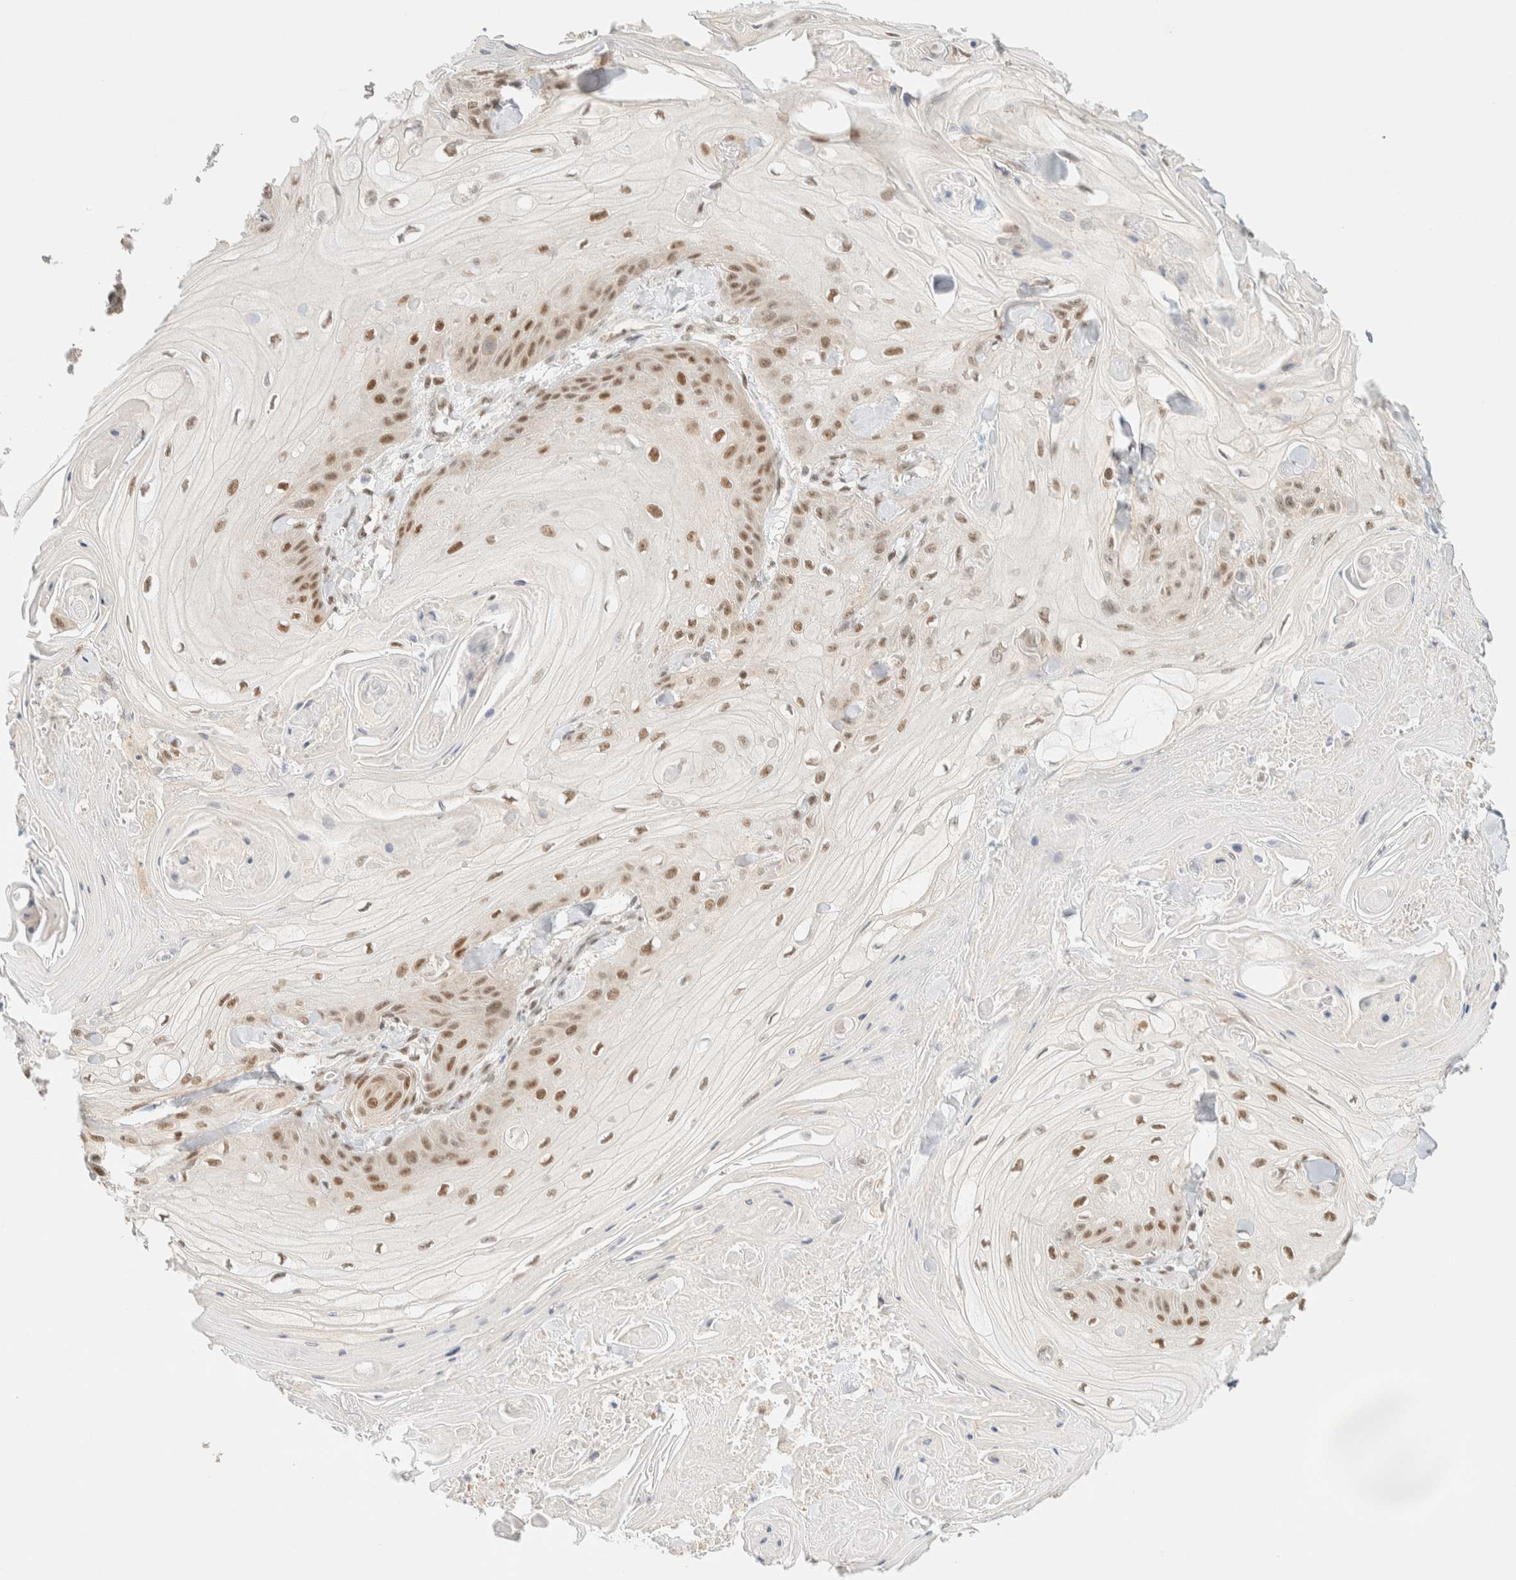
{"staining": {"intensity": "moderate", "quantity": ">75%", "location": "nuclear"}, "tissue": "skin cancer", "cell_type": "Tumor cells", "image_type": "cancer", "snomed": [{"axis": "morphology", "description": "Squamous cell carcinoma, NOS"}, {"axis": "topography", "description": "Skin"}], "caption": "A histopathology image of skin cancer stained for a protein reveals moderate nuclear brown staining in tumor cells. Ihc stains the protein of interest in brown and the nuclei are stained blue.", "gene": "PYGO2", "patient": {"sex": "male", "age": 74}}